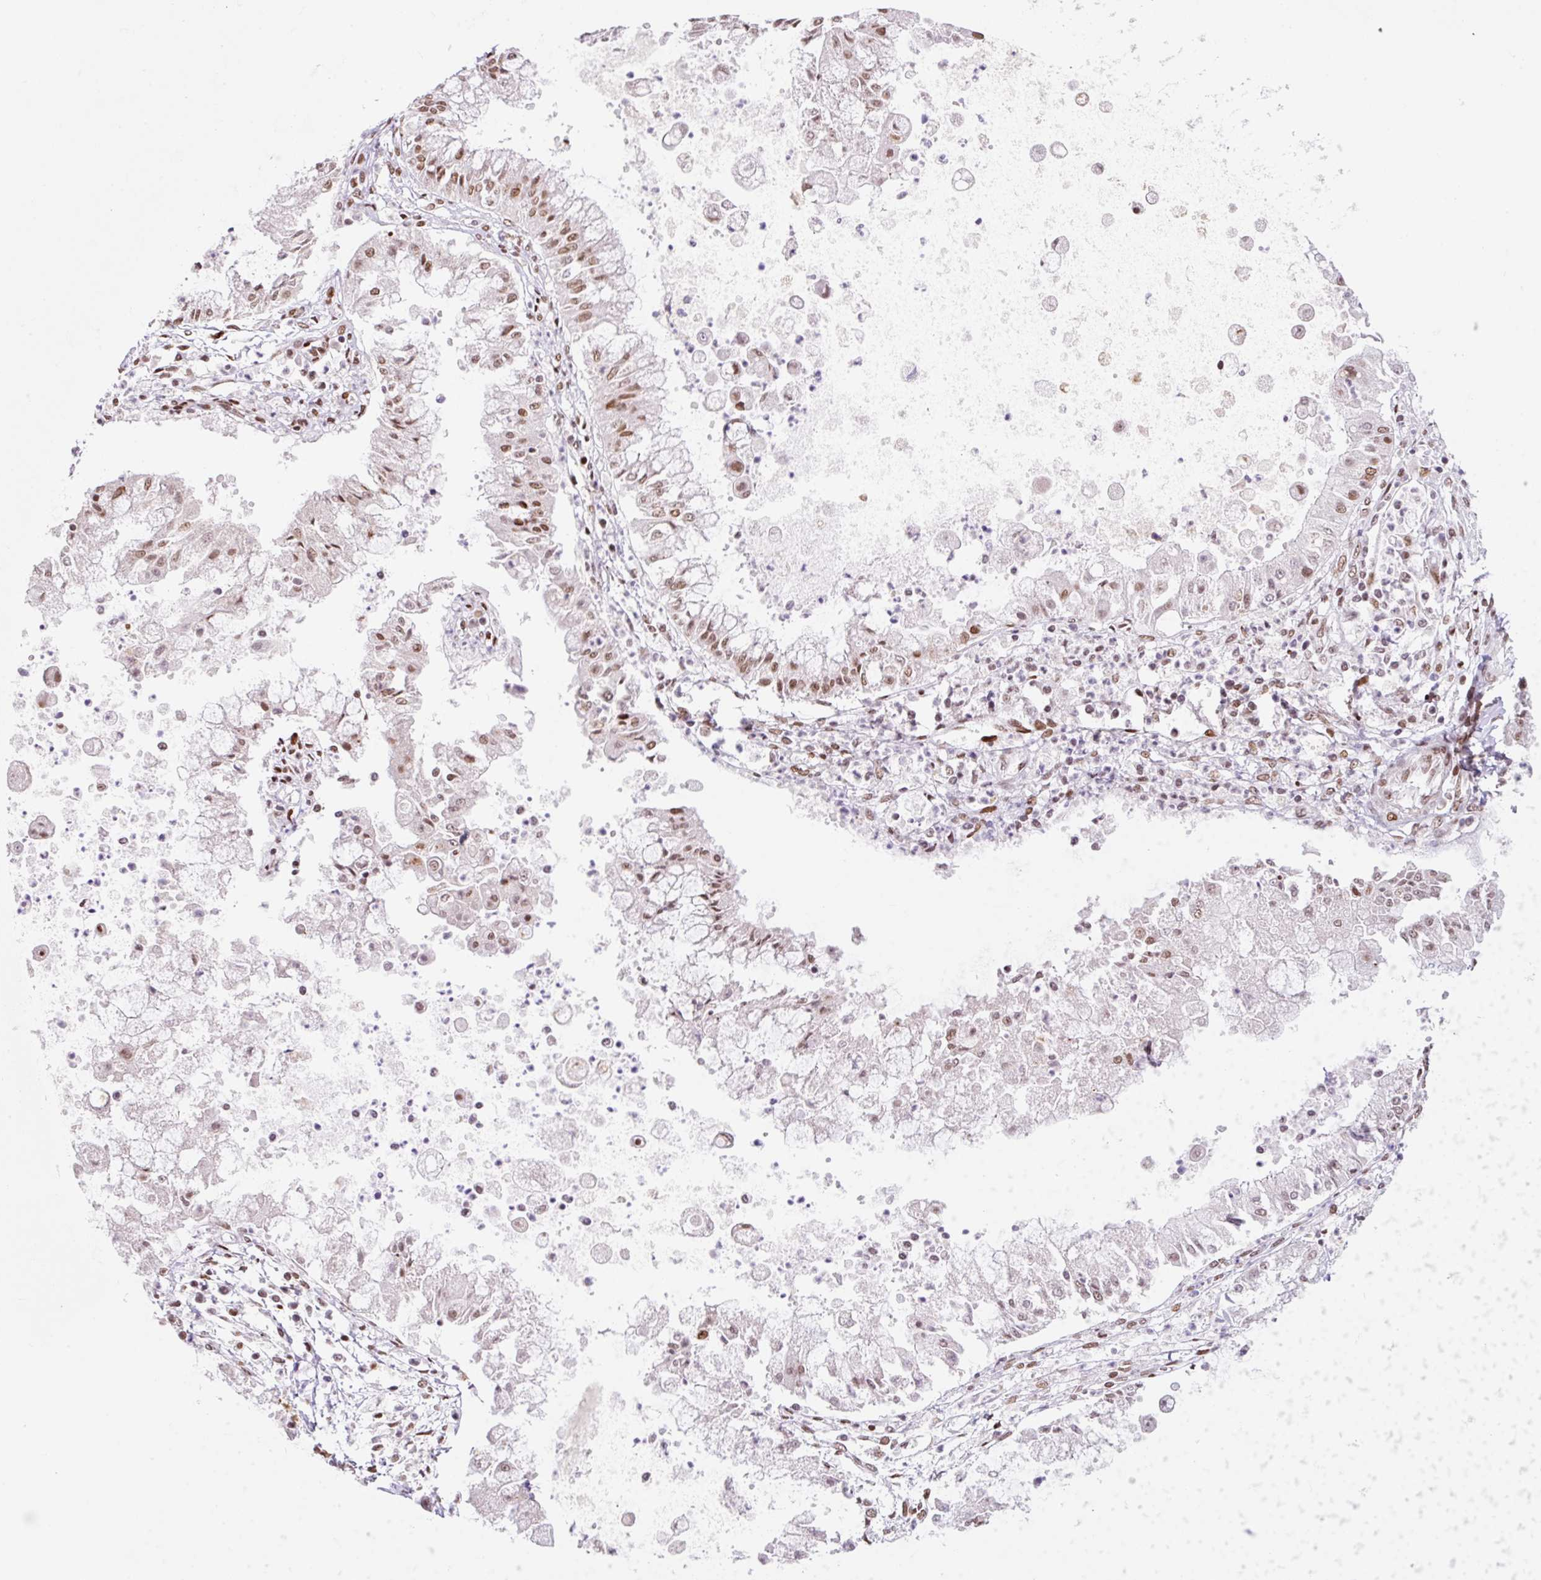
{"staining": {"intensity": "moderate", "quantity": ">75%", "location": "nuclear"}, "tissue": "ovarian cancer", "cell_type": "Tumor cells", "image_type": "cancer", "snomed": [{"axis": "morphology", "description": "Cystadenocarcinoma, mucinous, NOS"}, {"axis": "topography", "description": "Ovary"}], "caption": "Immunohistochemical staining of mucinous cystadenocarcinoma (ovarian) exhibits medium levels of moderate nuclear positivity in approximately >75% of tumor cells.", "gene": "CCNL2", "patient": {"sex": "female", "age": 70}}